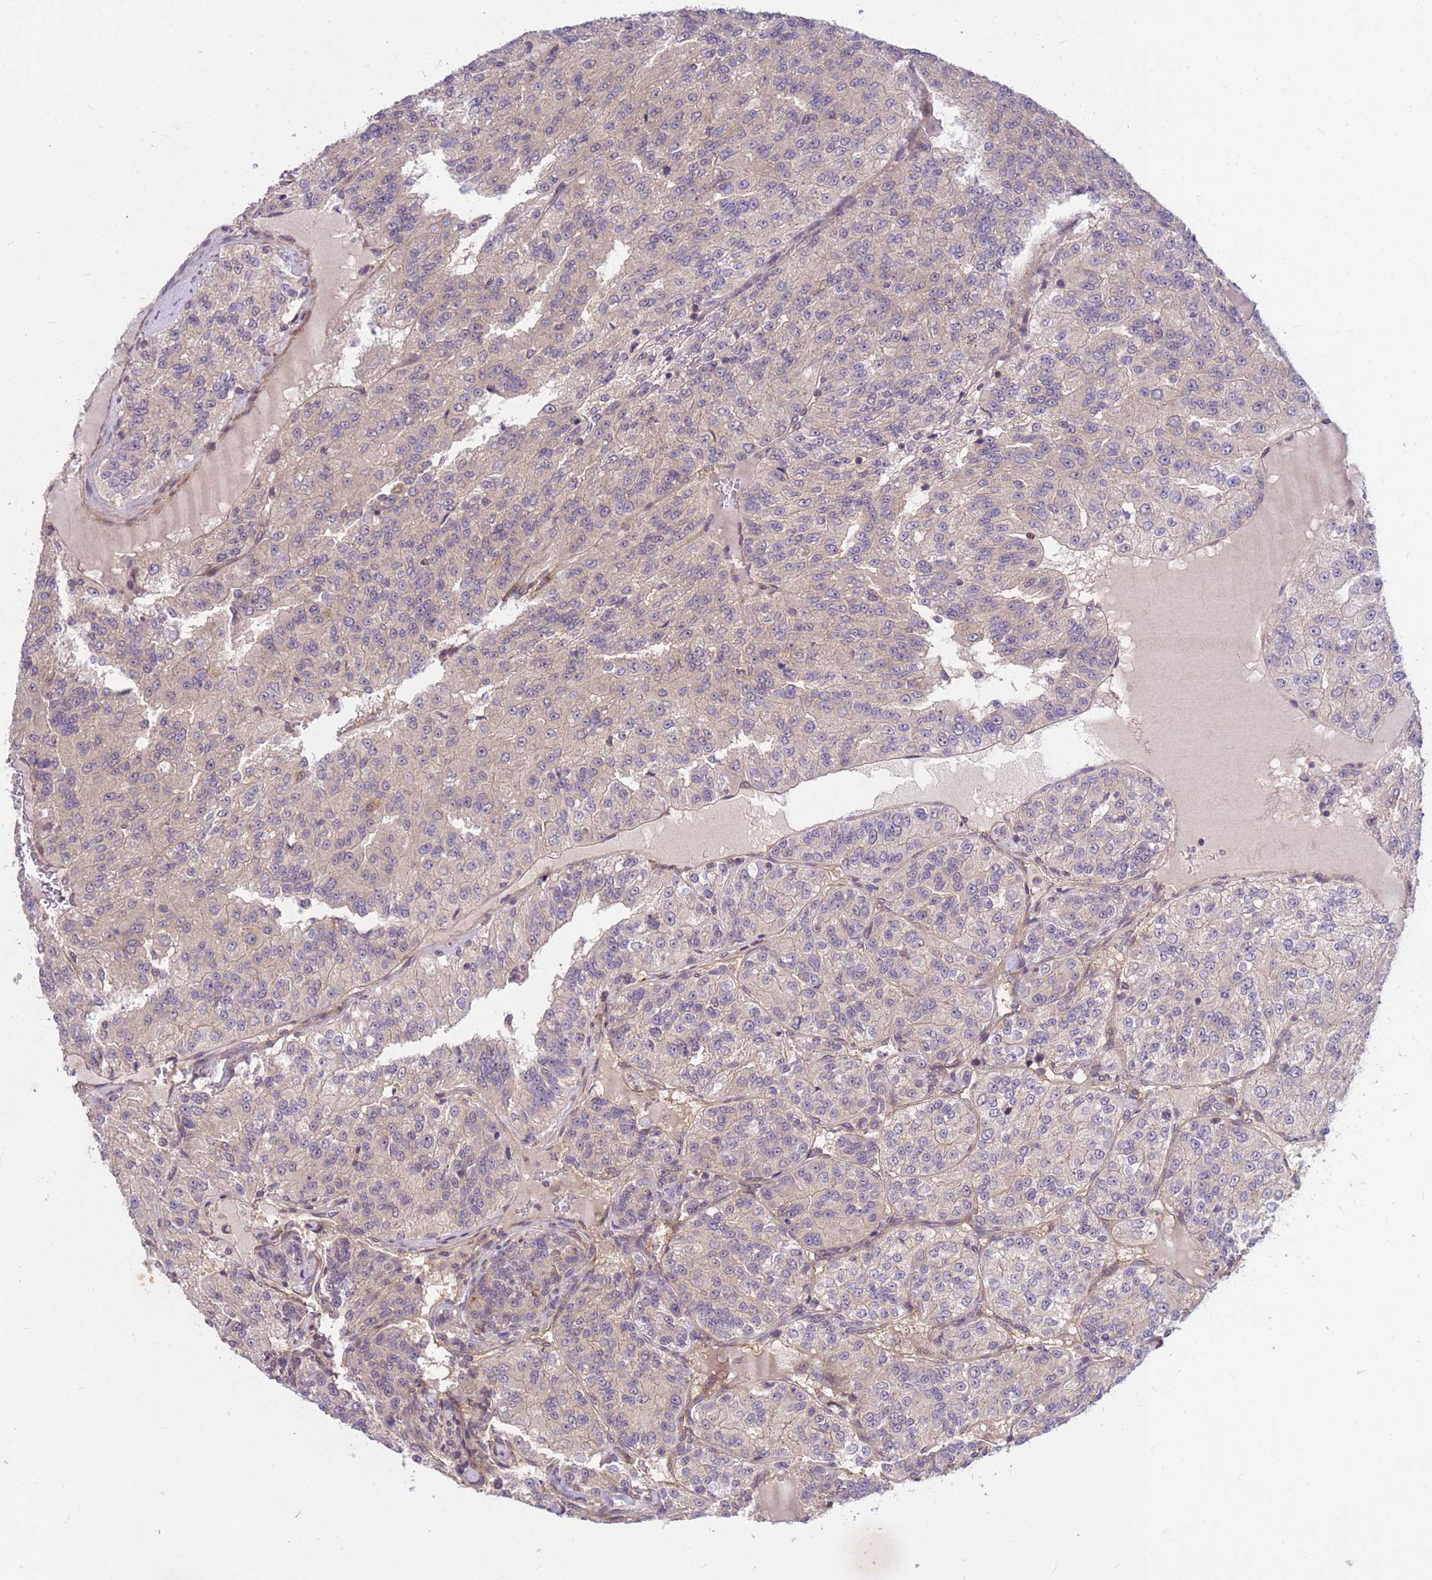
{"staining": {"intensity": "negative", "quantity": "none", "location": "none"}, "tissue": "renal cancer", "cell_type": "Tumor cells", "image_type": "cancer", "snomed": [{"axis": "morphology", "description": "Adenocarcinoma, NOS"}, {"axis": "topography", "description": "Kidney"}], "caption": "High magnification brightfield microscopy of renal cancer (adenocarcinoma) stained with DAB (brown) and counterstained with hematoxylin (blue): tumor cells show no significant positivity. Brightfield microscopy of immunohistochemistry (IHC) stained with DAB (brown) and hematoxylin (blue), captured at high magnification.", "gene": "PPP2CB", "patient": {"sex": "female", "age": 63}}